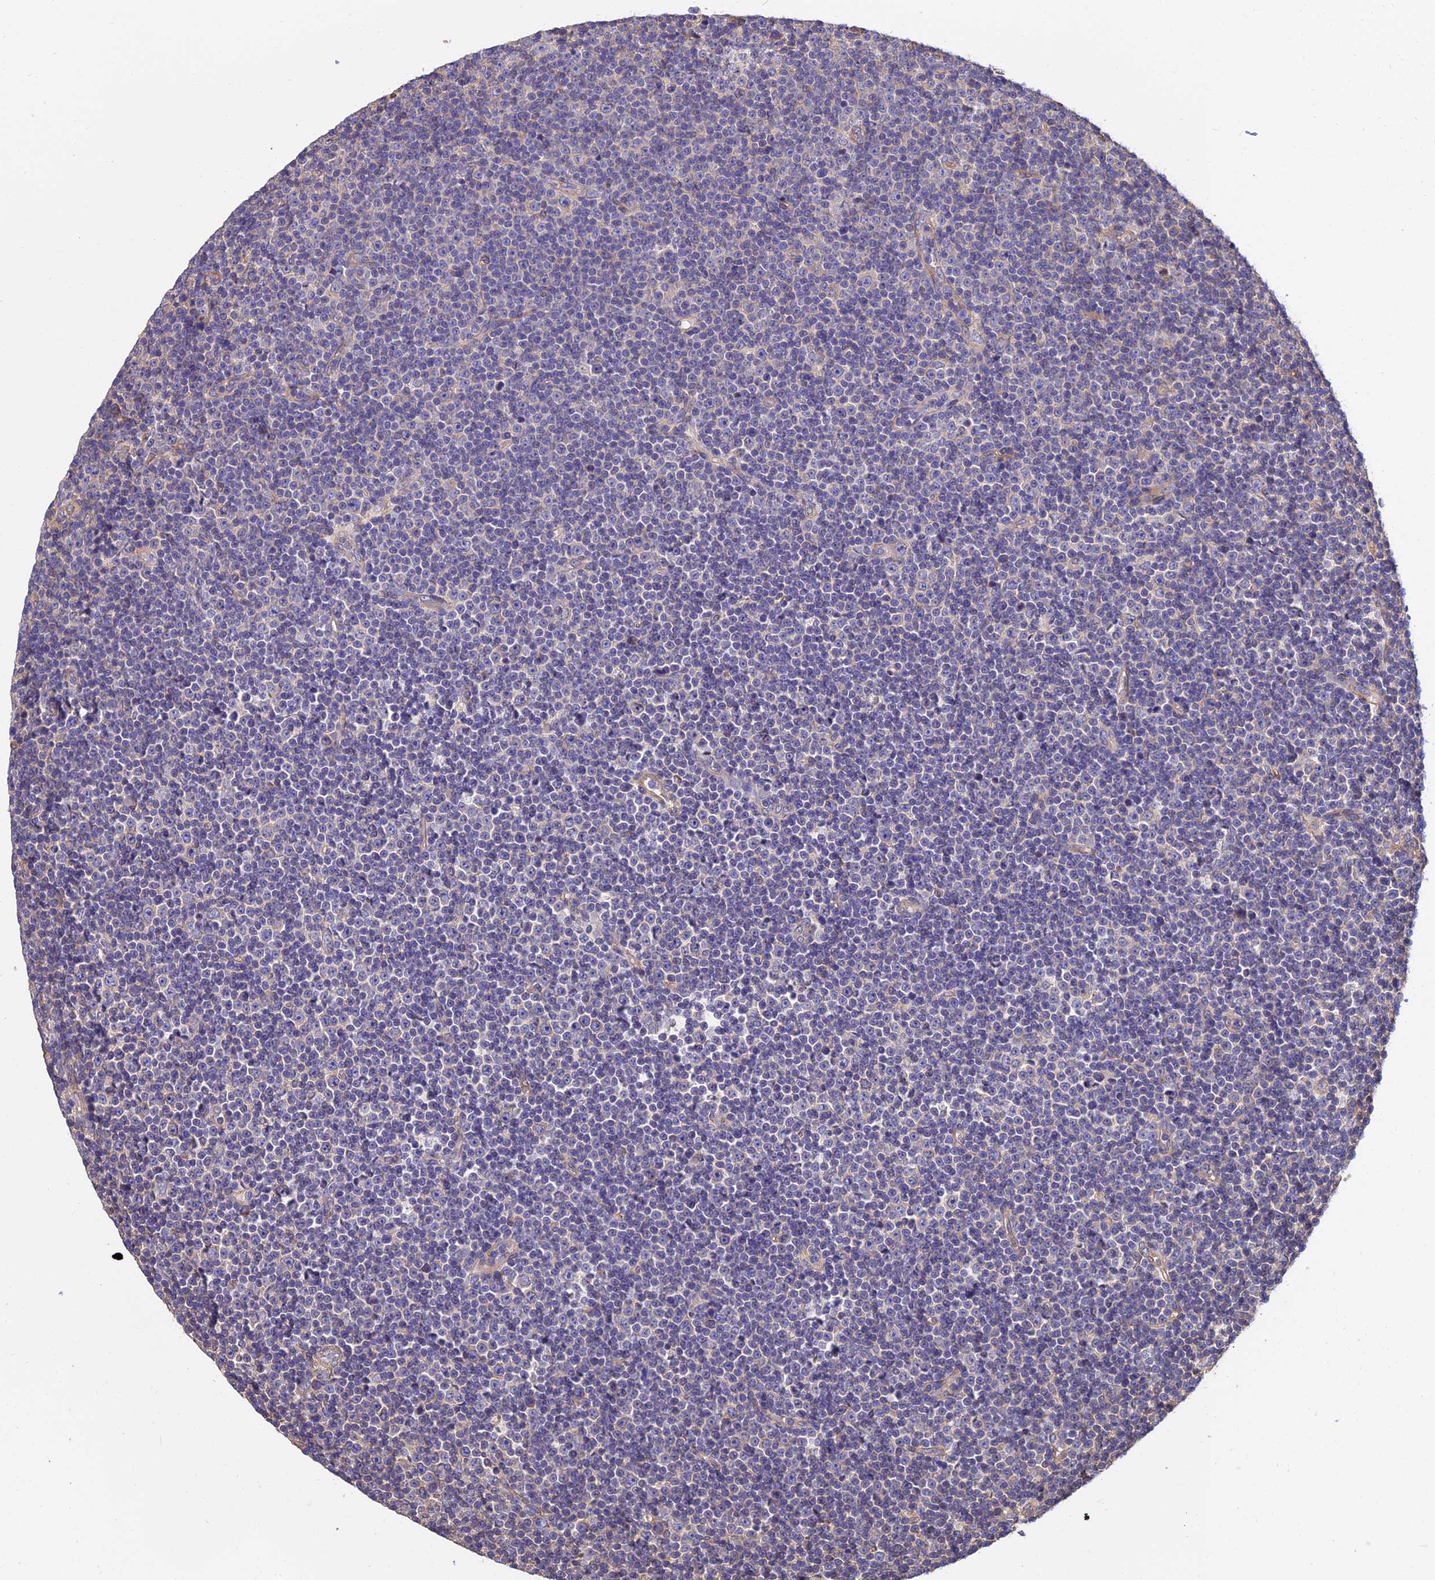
{"staining": {"intensity": "negative", "quantity": "none", "location": "none"}, "tissue": "lymphoma", "cell_type": "Tumor cells", "image_type": "cancer", "snomed": [{"axis": "morphology", "description": "Malignant lymphoma, non-Hodgkin's type, Low grade"}, {"axis": "topography", "description": "Lymph node"}], "caption": "Tumor cells show no significant protein positivity in malignant lymphoma, non-Hodgkin's type (low-grade).", "gene": "CALM2", "patient": {"sex": "female", "age": 67}}